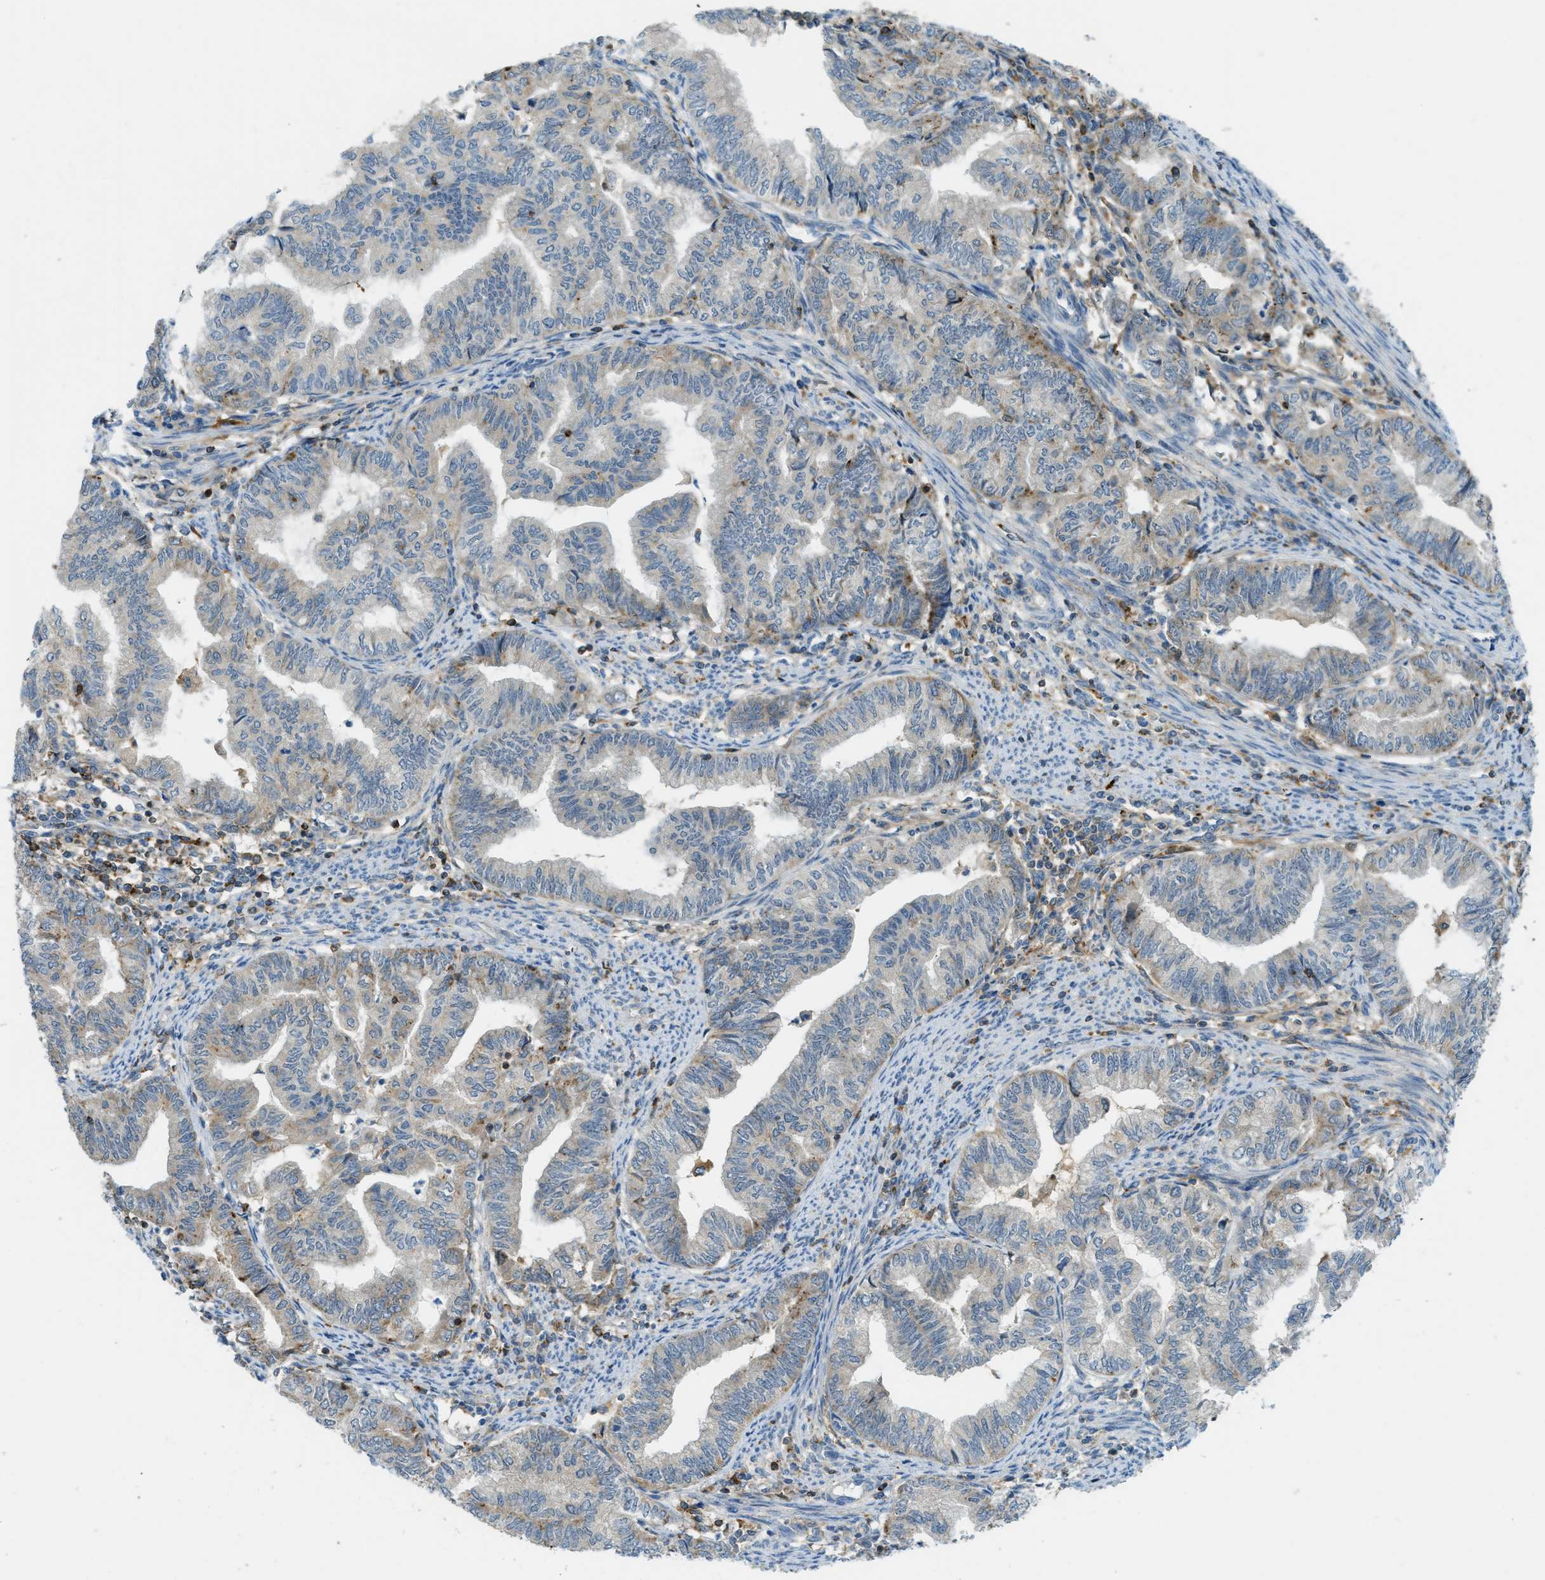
{"staining": {"intensity": "weak", "quantity": "<25%", "location": "cytoplasmic/membranous"}, "tissue": "endometrial cancer", "cell_type": "Tumor cells", "image_type": "cancer", "snomed": [{"axis": "morphology", "description": "Adenocarcinoma, NOS"}, {"axis": "topography", "description": "Endometrium"}], "caption": "This is an immunohistochemistry histopathology image of endometrial cancer. There is no expression in tumor cells.", "gene": "PLBD2", "patient": {"sex": "female", "age": 79}}